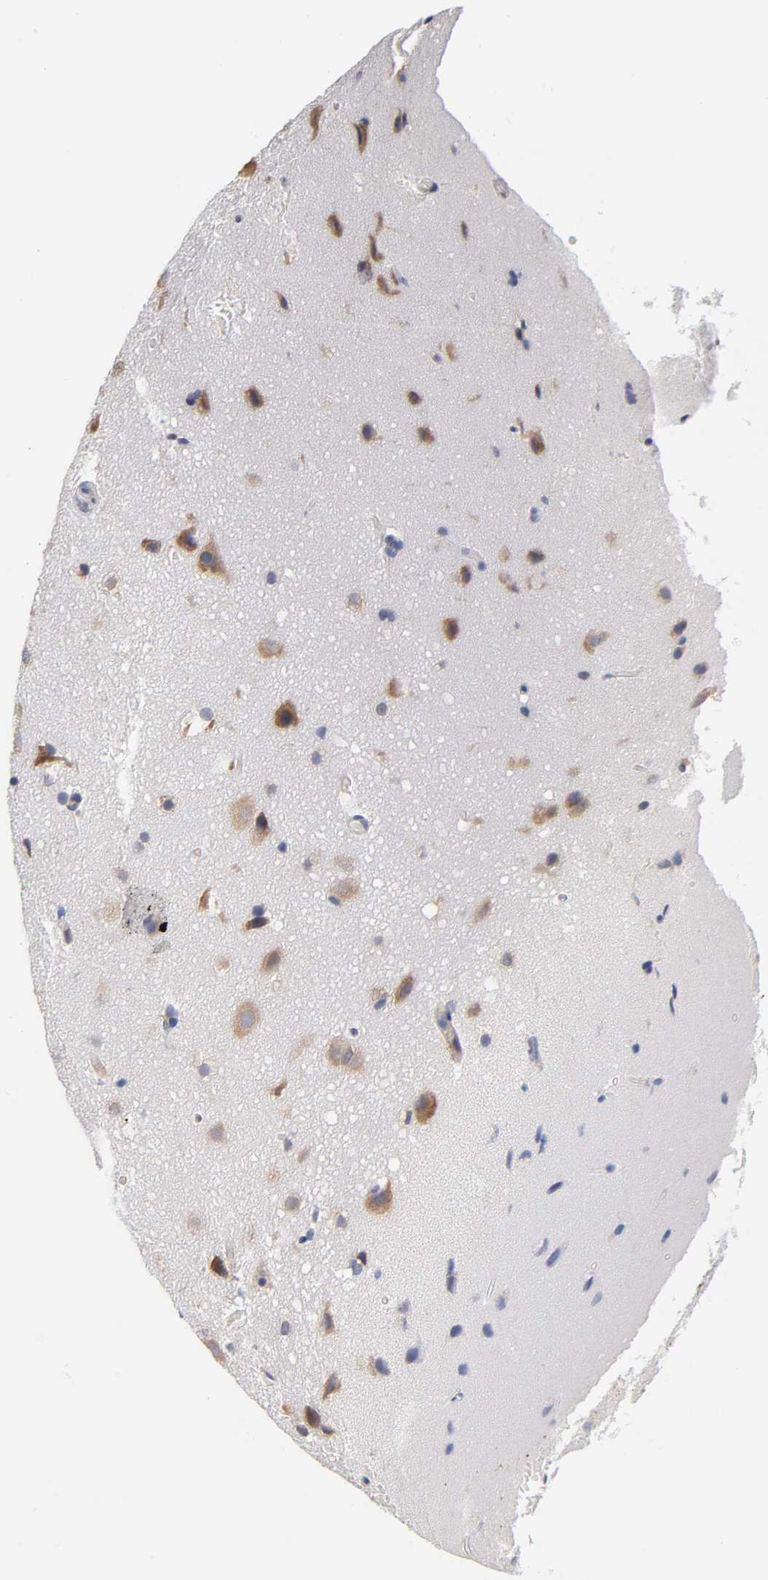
{"staining": {"intensity": "moderate", "quantity": ">75%", "location": "cytoplasmic/membranous"}, "tissue": "glioma", "cell_type": "Tumor cells", "image_type": "cancer", "snomed": [{"axis": "morphology", "description": "Glioma, malignant, Low grade"}, {"axis": "topography", "description": "Cerebral cortex"}], "caption": "Malignant glioma (low-grade) stained with DAB immunohistochemistry displays medium levels of moderate cytoplasmic/membranous staining in about >75% of tumor cells.", "gene": "RPS29", "patient": {"sex": "female", "age": 47}}